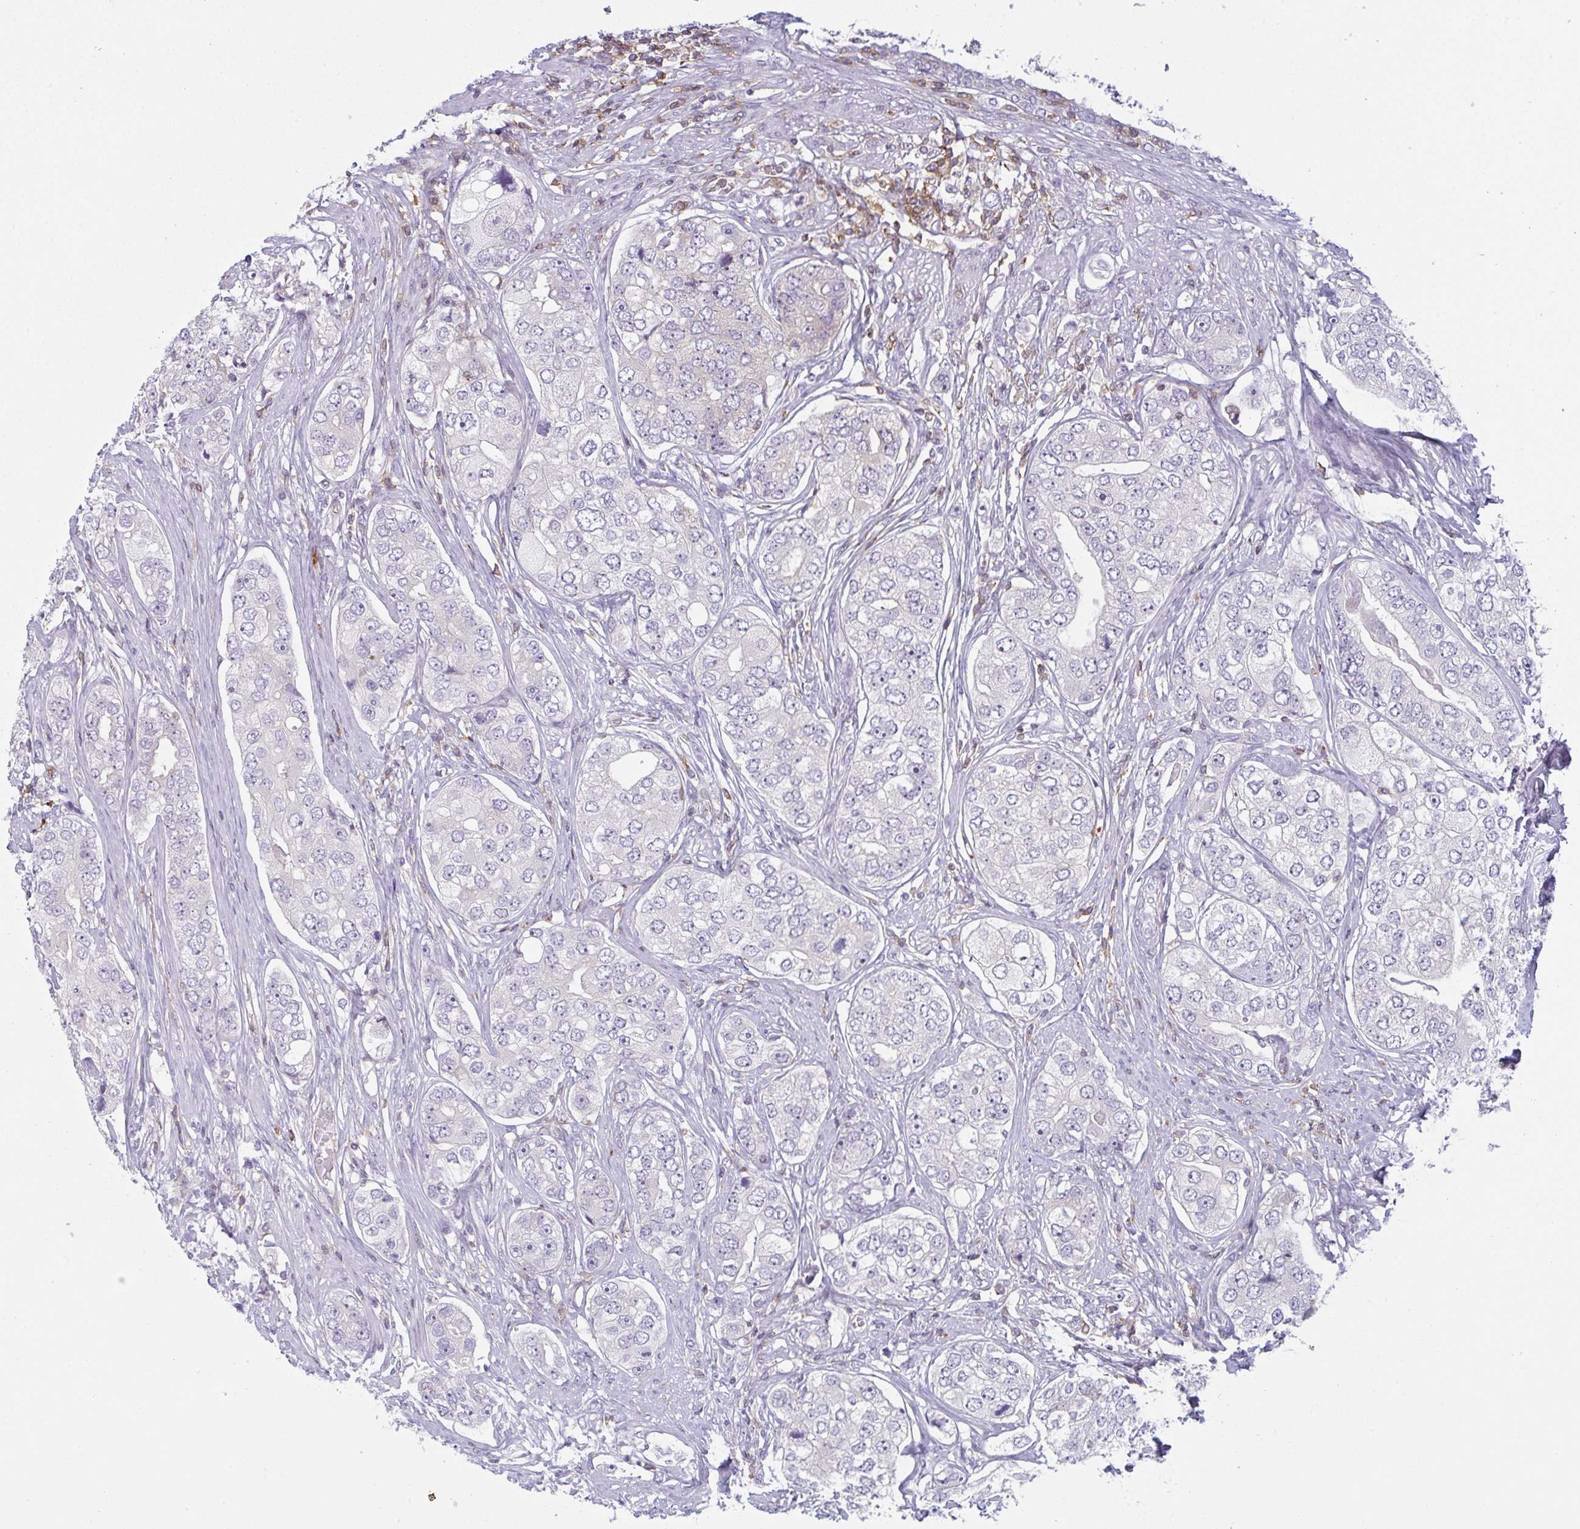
{"staining": {"intensity": "negative", "quantity": "none", "location": "none"}, "tissue": "prostate cancer", "cell_type": "Tumor cells", "image_type": "cancer", "snomed": [{"axis": "morphology", "description": "Adenocarcinoma, High grade"}, {"axis": "topography", "description": "Prostate"}], "caption": "The image displays no staining of tumor cells in prostate cancer.", "gene": "CD80", "patient": {"sex": "male", "age": 60}}